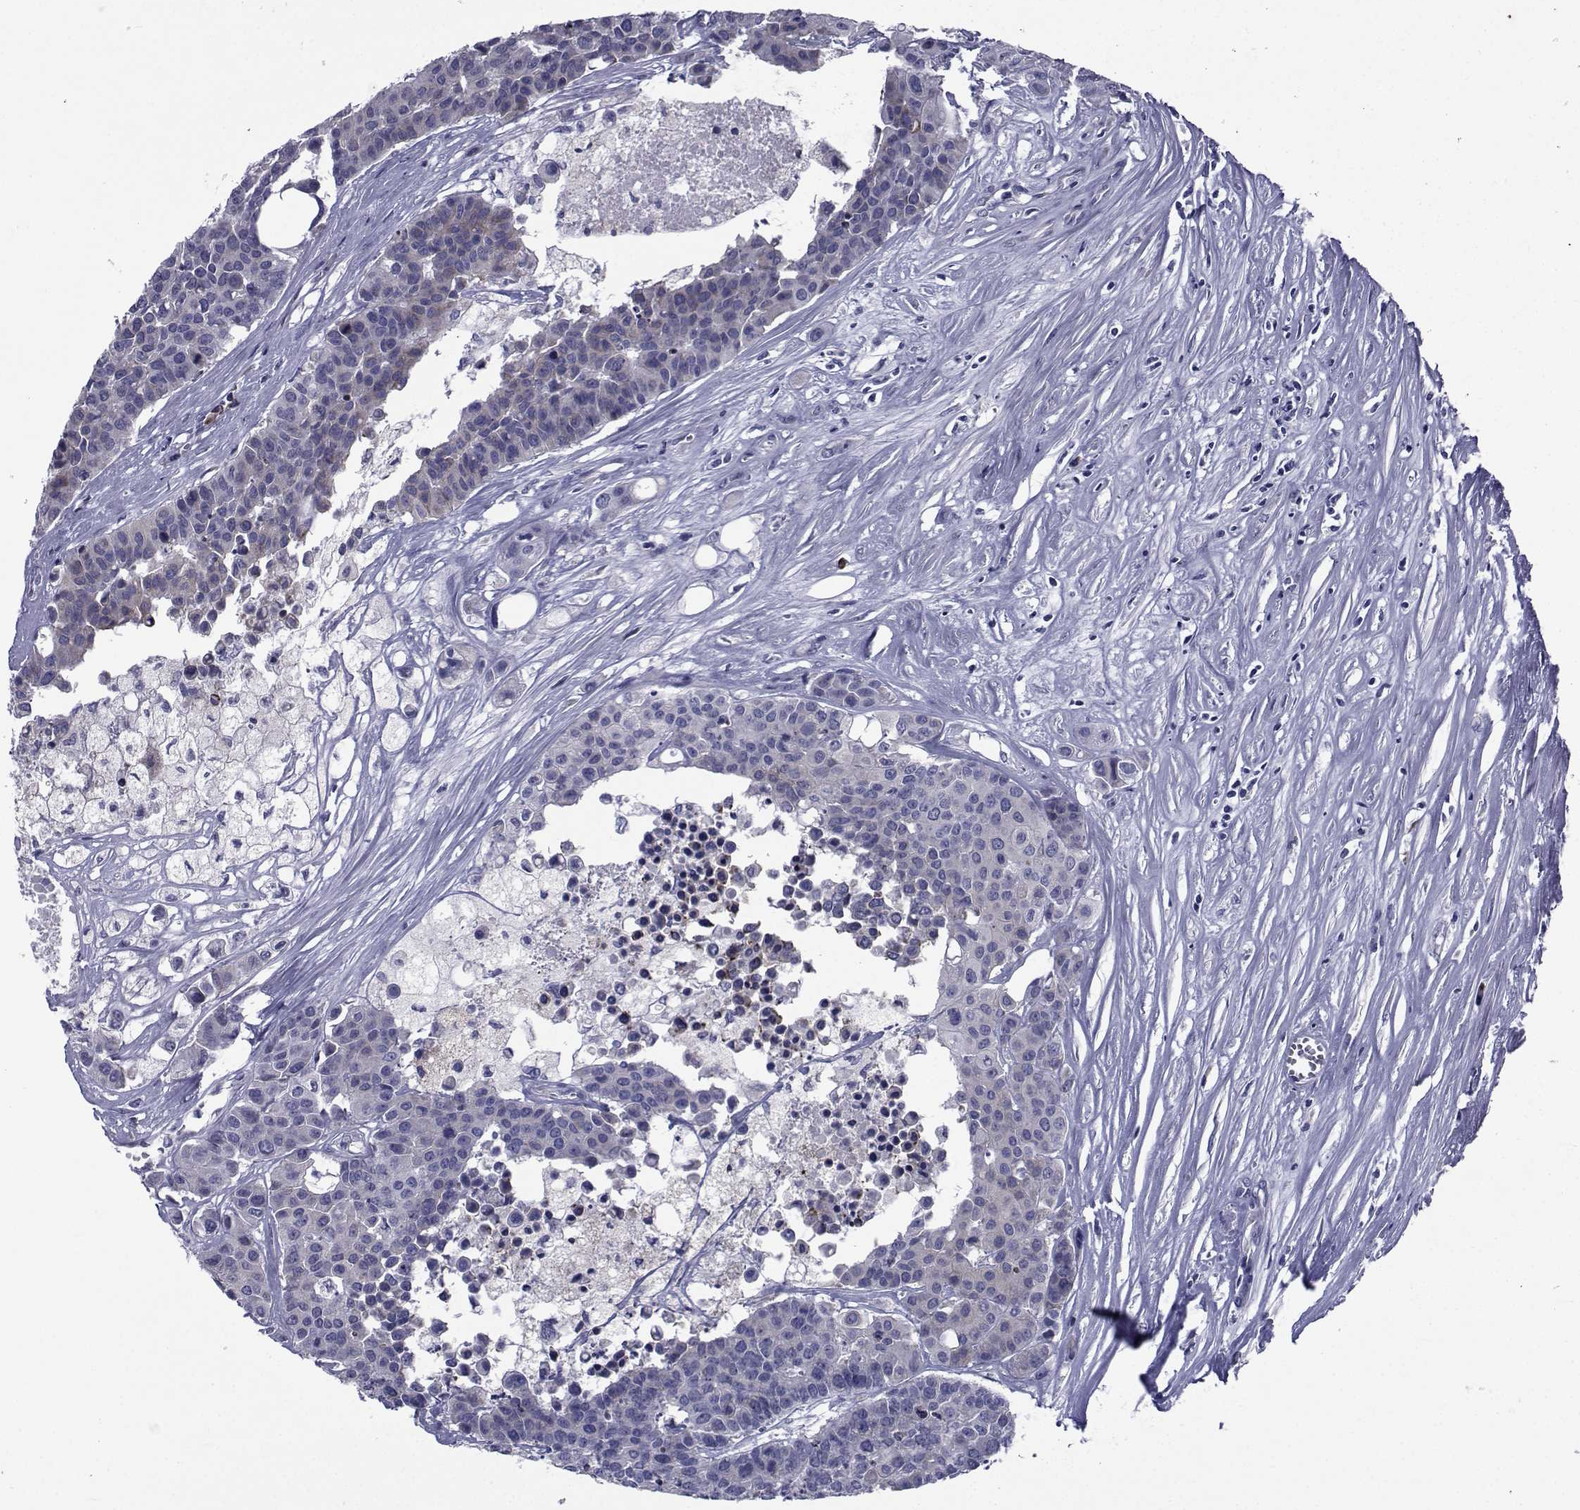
{"staining": {"intensity": "weak", "quantity": "<25%", "location": "cytoplasmic/membranous"}, "tissue": "carcinoid", "cell_type": "Tumor cells", "image_type": "cancer", "snomed": [{"axis": "morphology", "description": "Carcinoid, malignant, NOS"}, {"axis": "topography", "description": "Colon"}], "caption": "This is an immunohistochemistry (IHC) micrograph of malignant carcinoid. There is no positivity in tumor cells.", "gene": "ROPN1", "patient": {"sex": "male", "age": 81}}